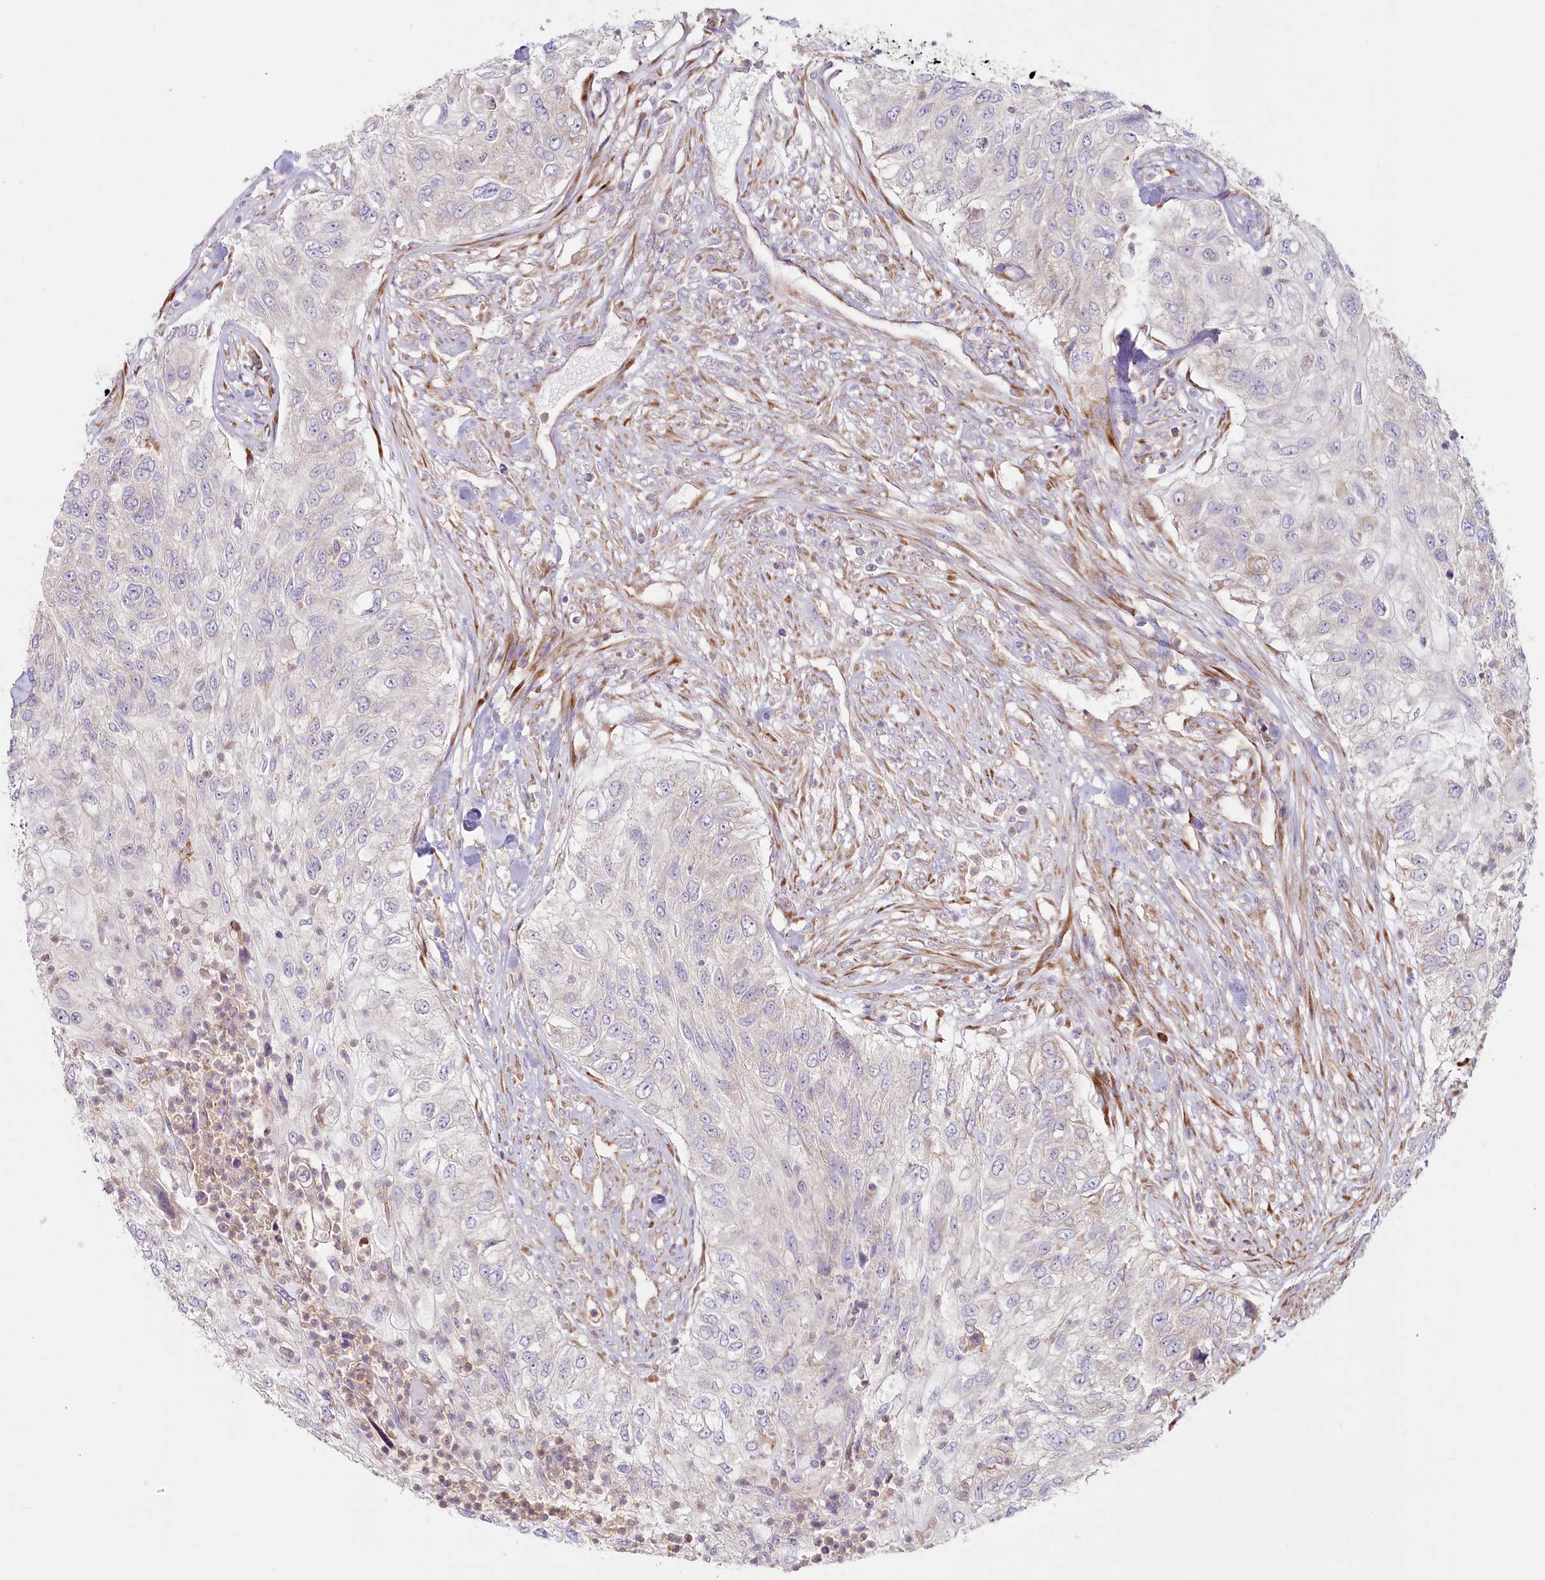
{"staining": {"intensity": "negative", "quantity": "none", "location": "none"}, "tissue": "urothelial cancer", "cell_type": "Tumor cells", "image_type": "cancer", "snomed": [{"axis": "morphology", "description": "Urothelial carcinoma, High grade"}, {"axis": "topography", "description": "Urinary bladder"}], "caption": "This is an immunohistochemistry (IHC) photomicrograph of human high-grade urothelial carcinoma. There is no staining in tumor cells.", "gene": "HARS2", "patient": {"sex": "female", "age": 60}}